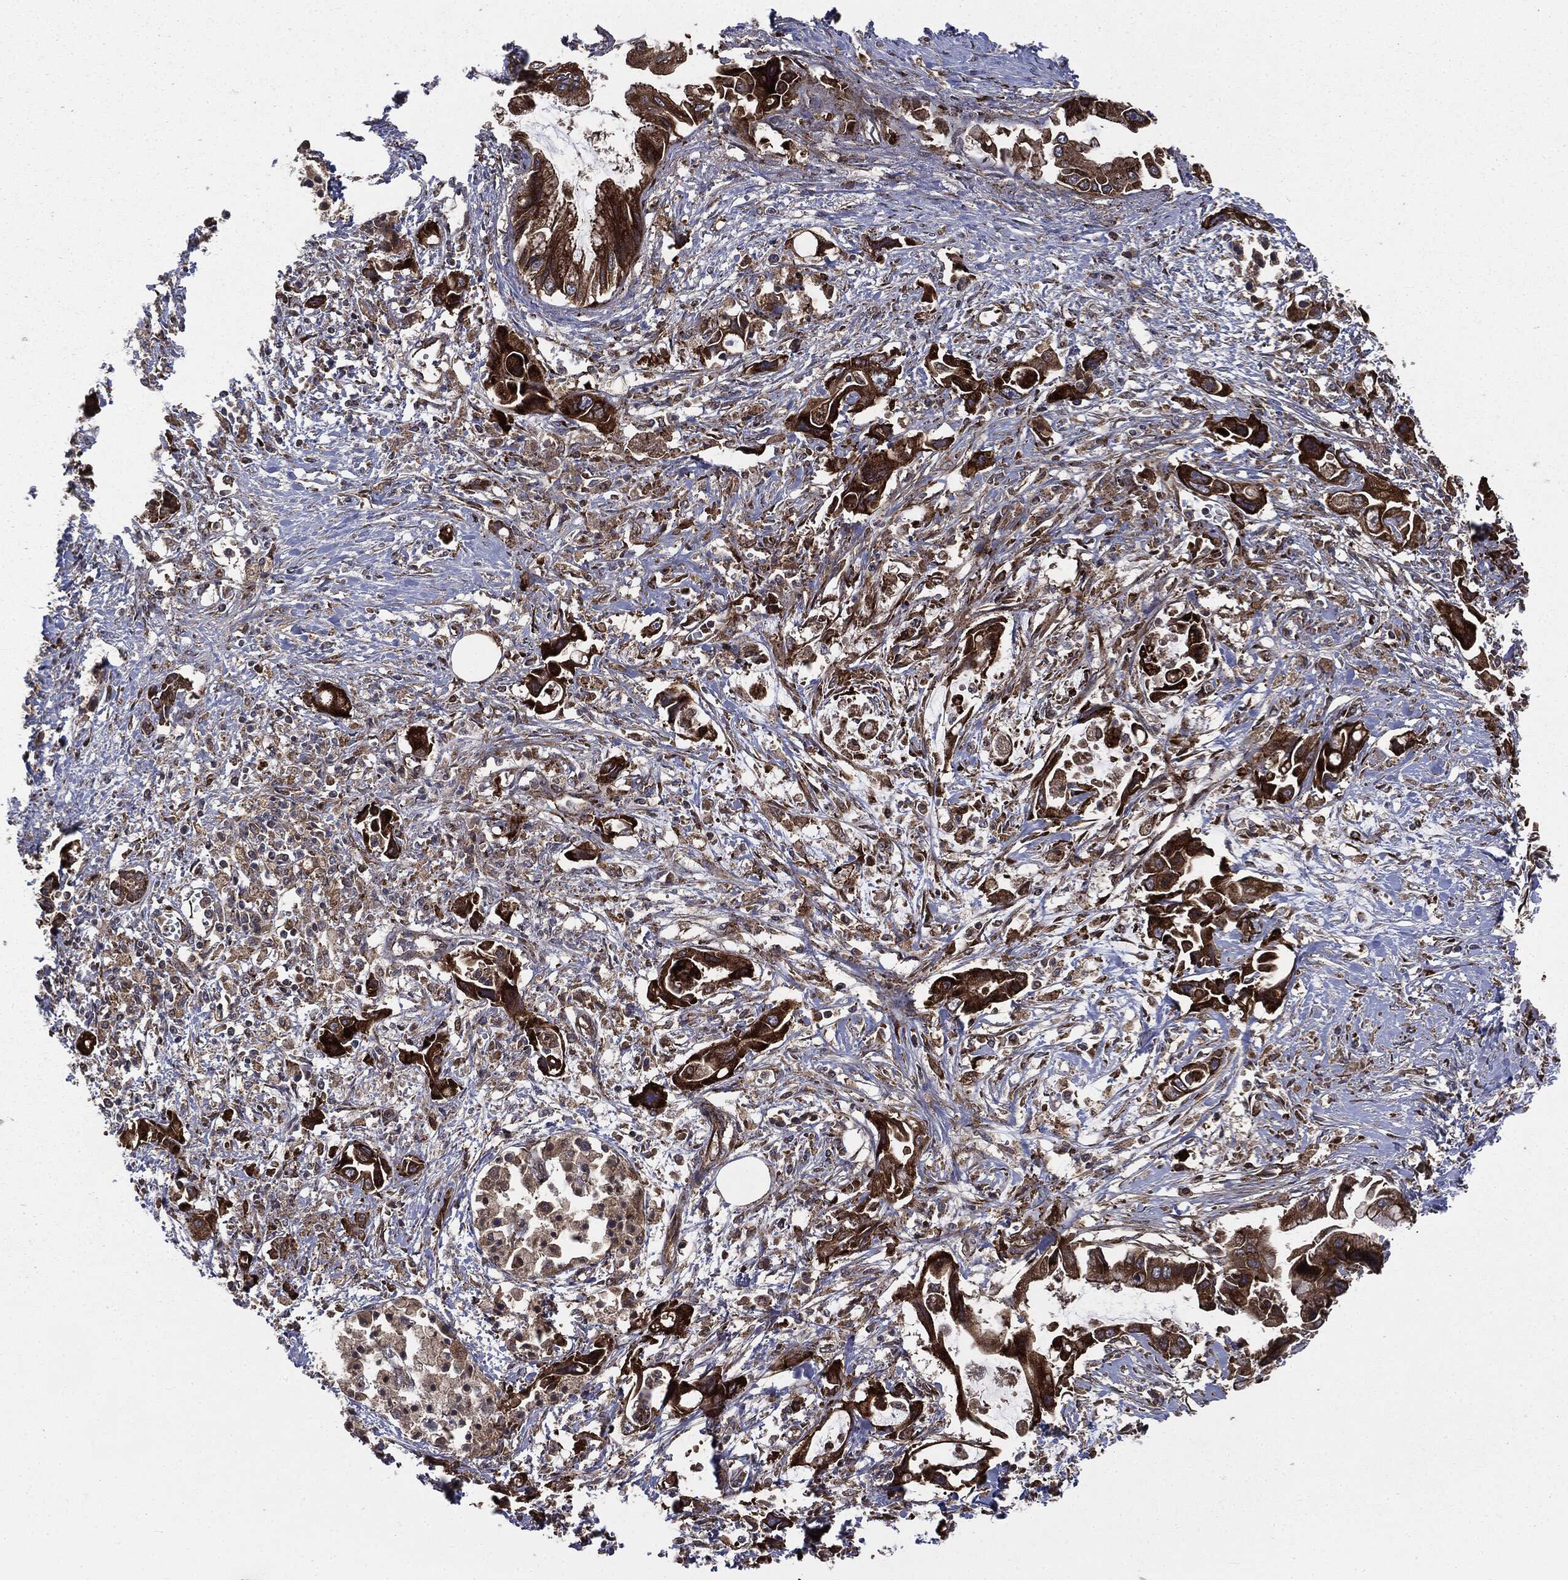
{"staining": {"intensity": "strong", "quantity": ">75%", "location": "cytoplasmic/membranous"}, "tissue": "pancreatic cancer", "cell_type": "Tumor cells", "image_type": "cancer", "snomed": [{"axis": "morphology", "description": "Adenocarcinoma, NOS"}, {"axis": "topography", "description": "Pancreas"}], "caption": "Human adenocarcinoma (pancreatic) stained with a protein marker exhibits strong staining in tumor cells.", "gene": "PLOD3", "patient": {"sex": "male", "age": 84}}